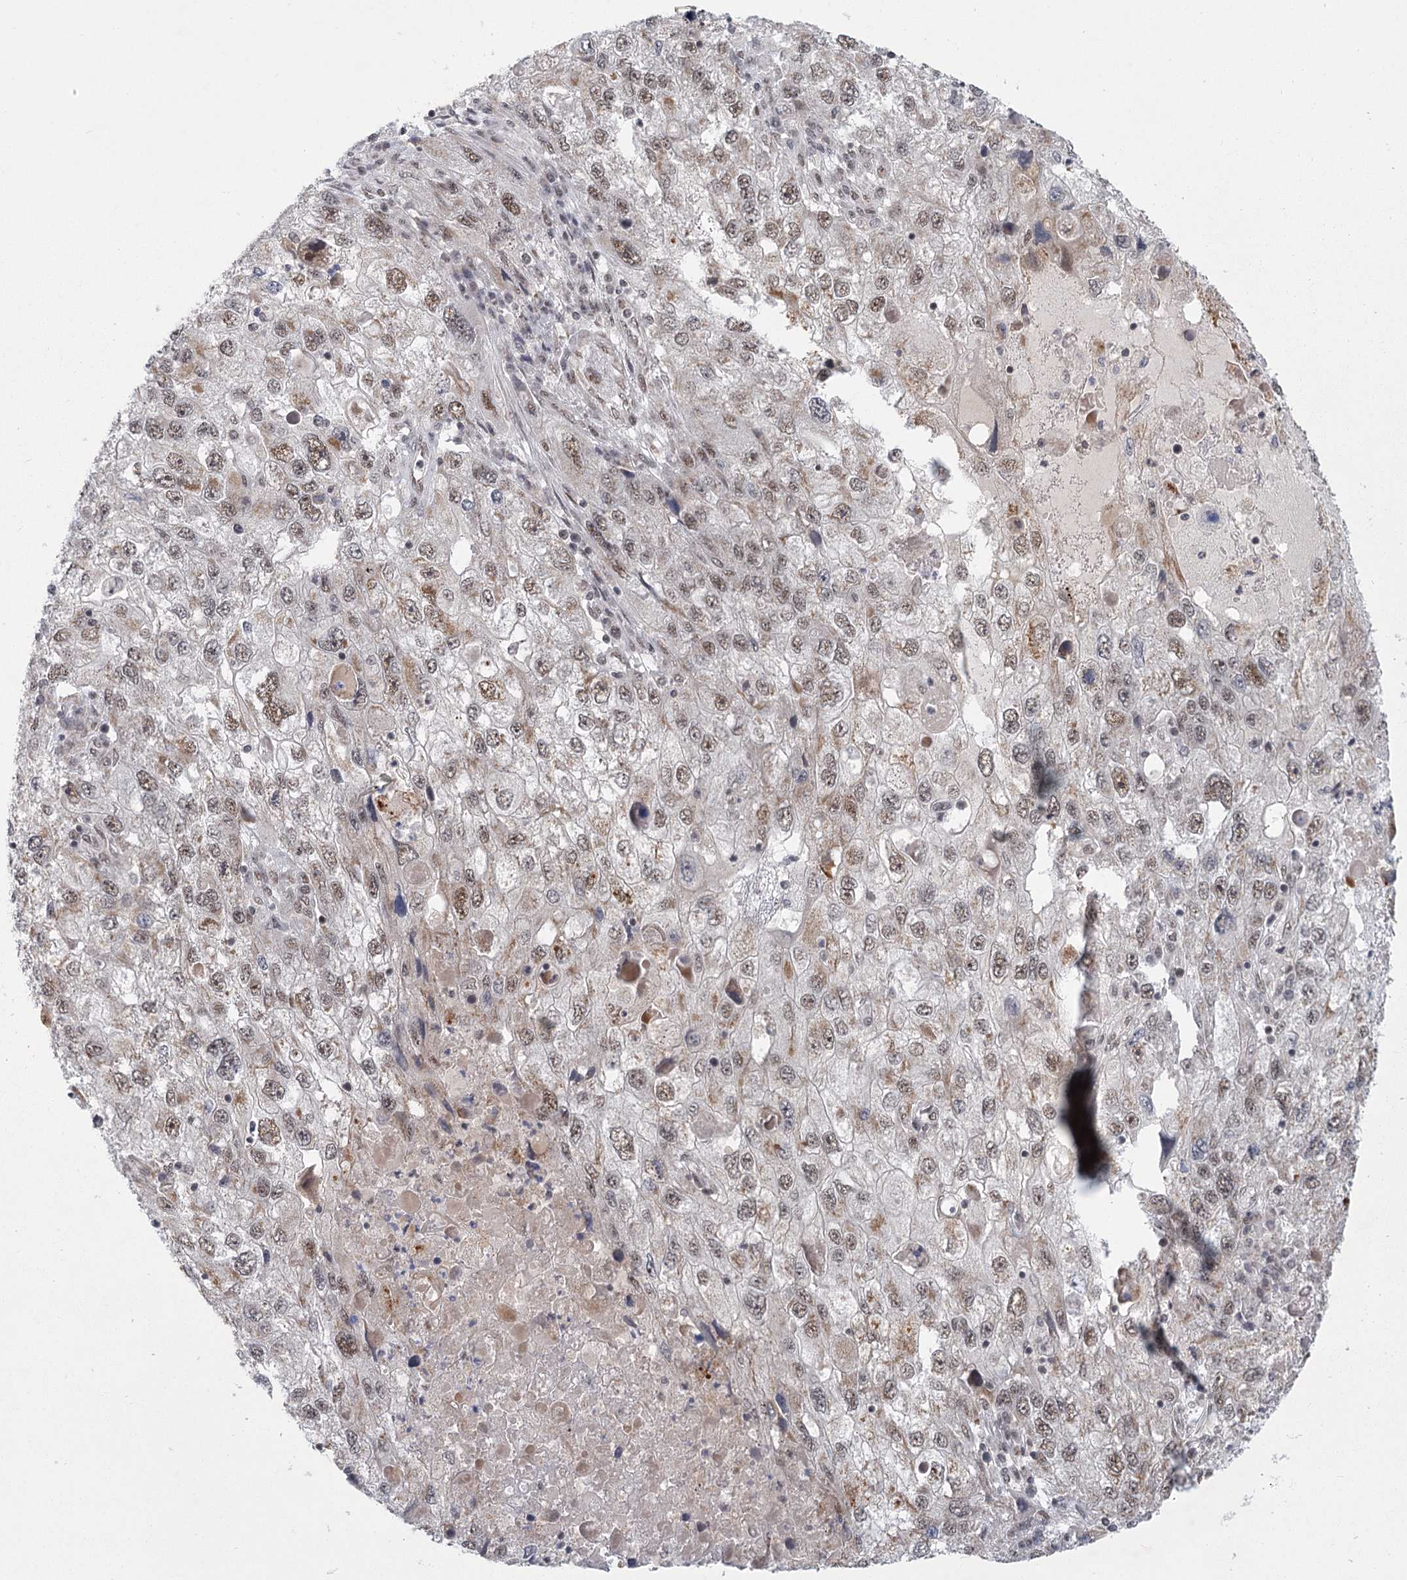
{"staining": {"intensity": "weak", "quantity": ">75%", "location": "nuclear"}, "tissue": "endometrial cancer", "cell_type": "Tumor cells", "image_type": "cancer", "snomed": [{"axis": "morphology", "description": "Adenocarcinoma, NOS"}, {"axis": "topography", "description": "Endometrium"}], "caption": "A micrograph of endometrial cancer (adenocarcinoma) stained for a protein reveals weak nuclear brown staining in tumor cells.", "gene": "CIB4", "patient": {"sex": "female", "age": 49}}